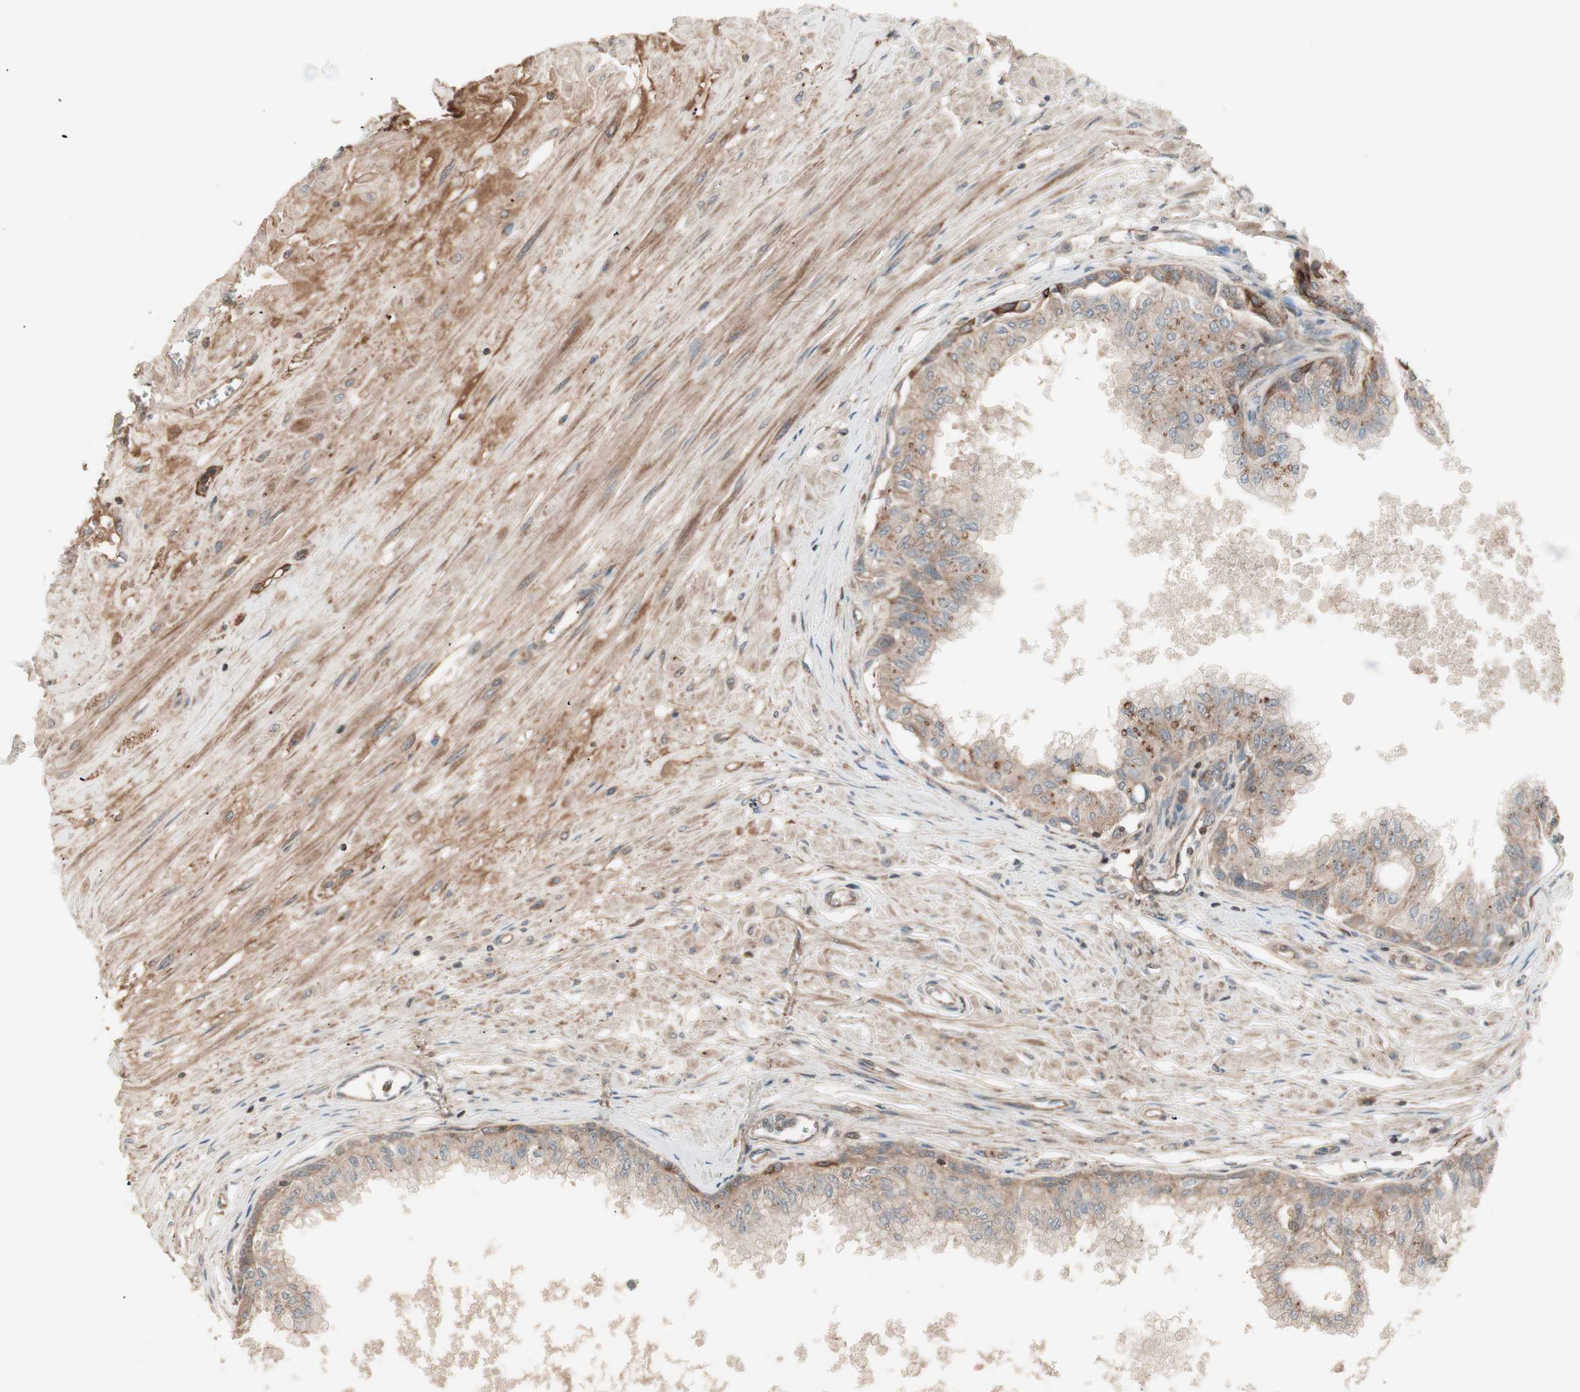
{"staining": {"intensity": "moderate", "quantity": "25%-75%", "location": "cytoplasmic/membranous"}, "tissue": "prostate", "cell_type": "Glandular cells", "image_type": "normal", "snomed": [{"axis": "morphology", "description": "Normal tissue, NOS"}, {"axis": "topography", "description": "Prostate"}, {"axis": "topography", "description": "Seminal veicle"}], "caption": "Immunohistochemistry histopathology image of benign human prostate stained for a protein (brown), which shows medium levels of moderate cytoplasmic/membranous positivity in about 25%-75% of glandular cells.", "gene": "TFPI", "patient": {"sex": "male", "age": 60}}